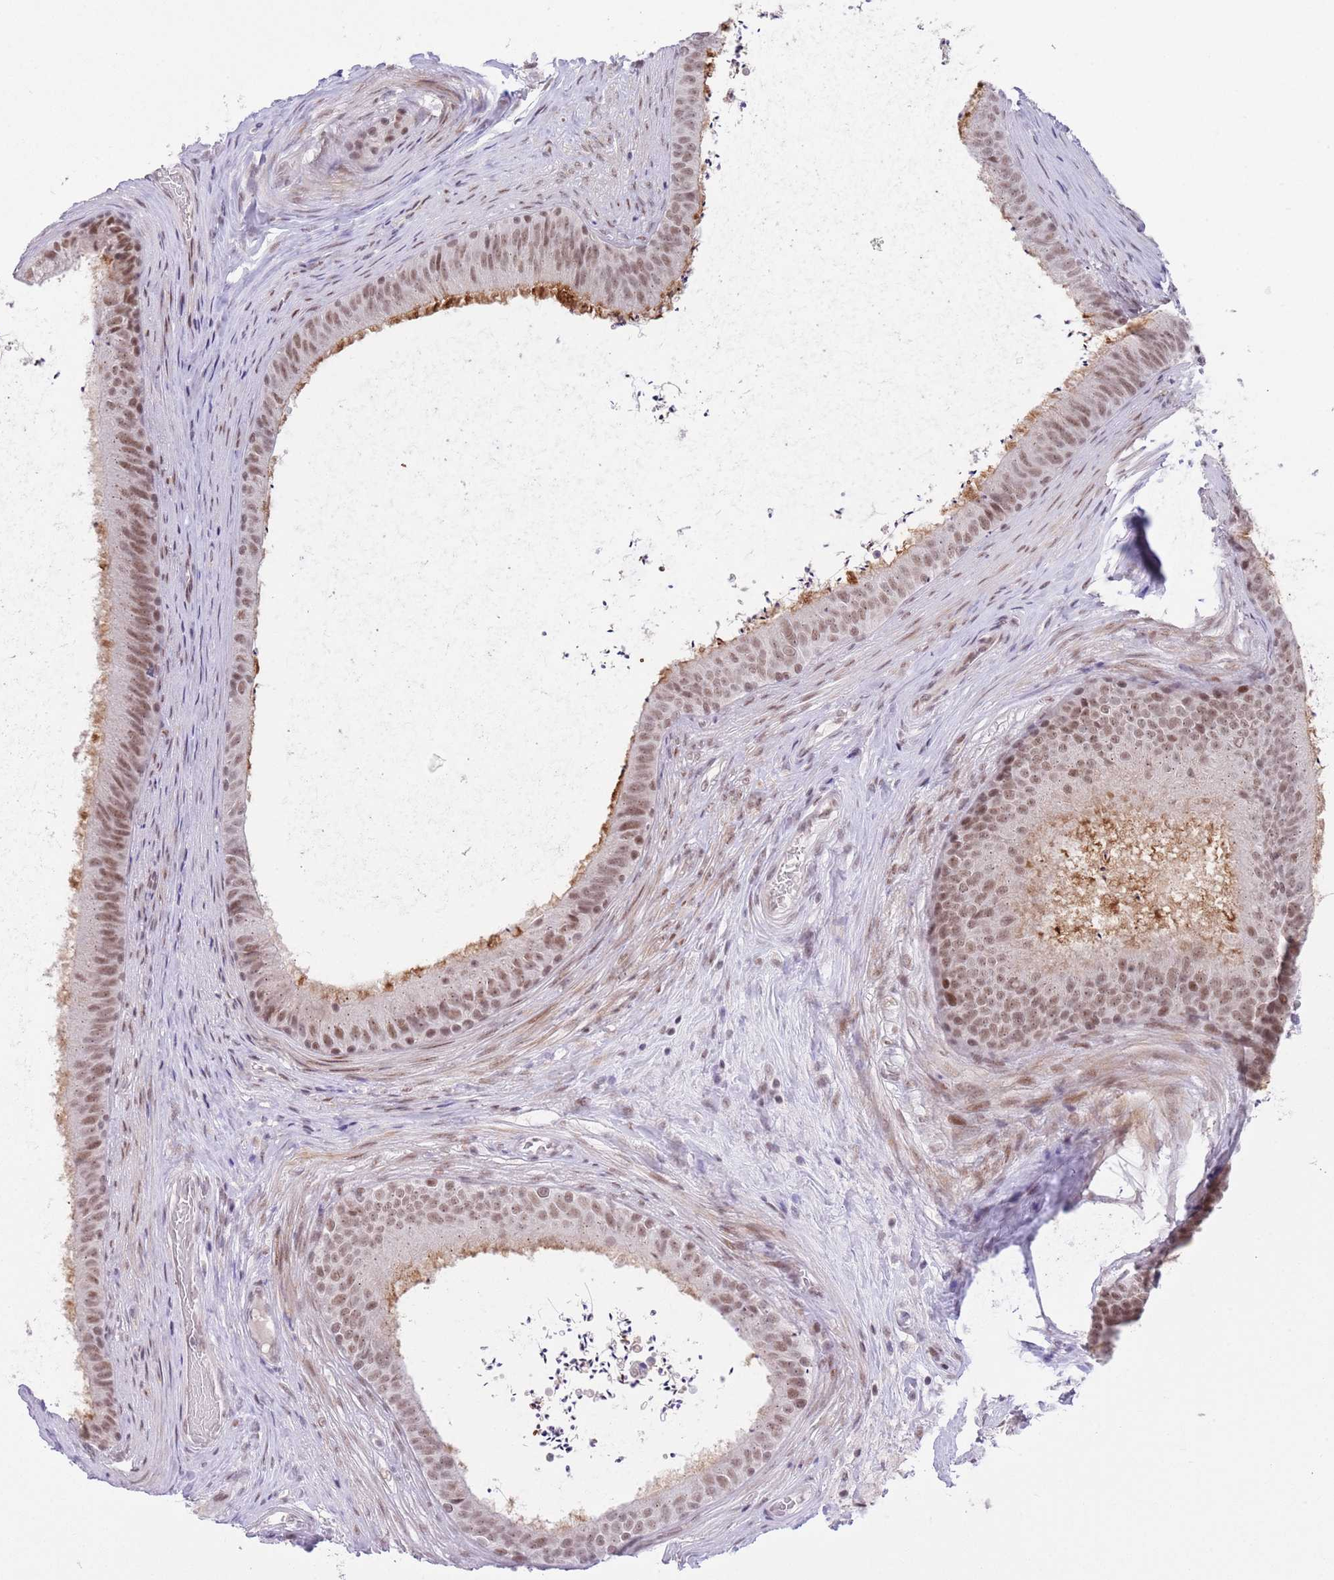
{"staining": {"intensity": "moderate", "quantity": "25%-75%", "location": "cytoplasmic/membranous,nuclear"}, "tissue": "epididymis", "cell_type": "Glandular cells", "image_type": "normal", "snomed": [{"axis": "morphology", "description": "Normal tissue, NOS"}, {"axis": "topography", "description": "Testis"}, {"axis": "topography", "description": "Epididymis"}], "caption": "This is an image of IHC staining of unremarkable epididymis, which shows moderate expression in the cytoplasmic/membranous,nuclear of glandular cells.", "gene": "RFX1", "patient": {"sex": "male", "age": 41}}